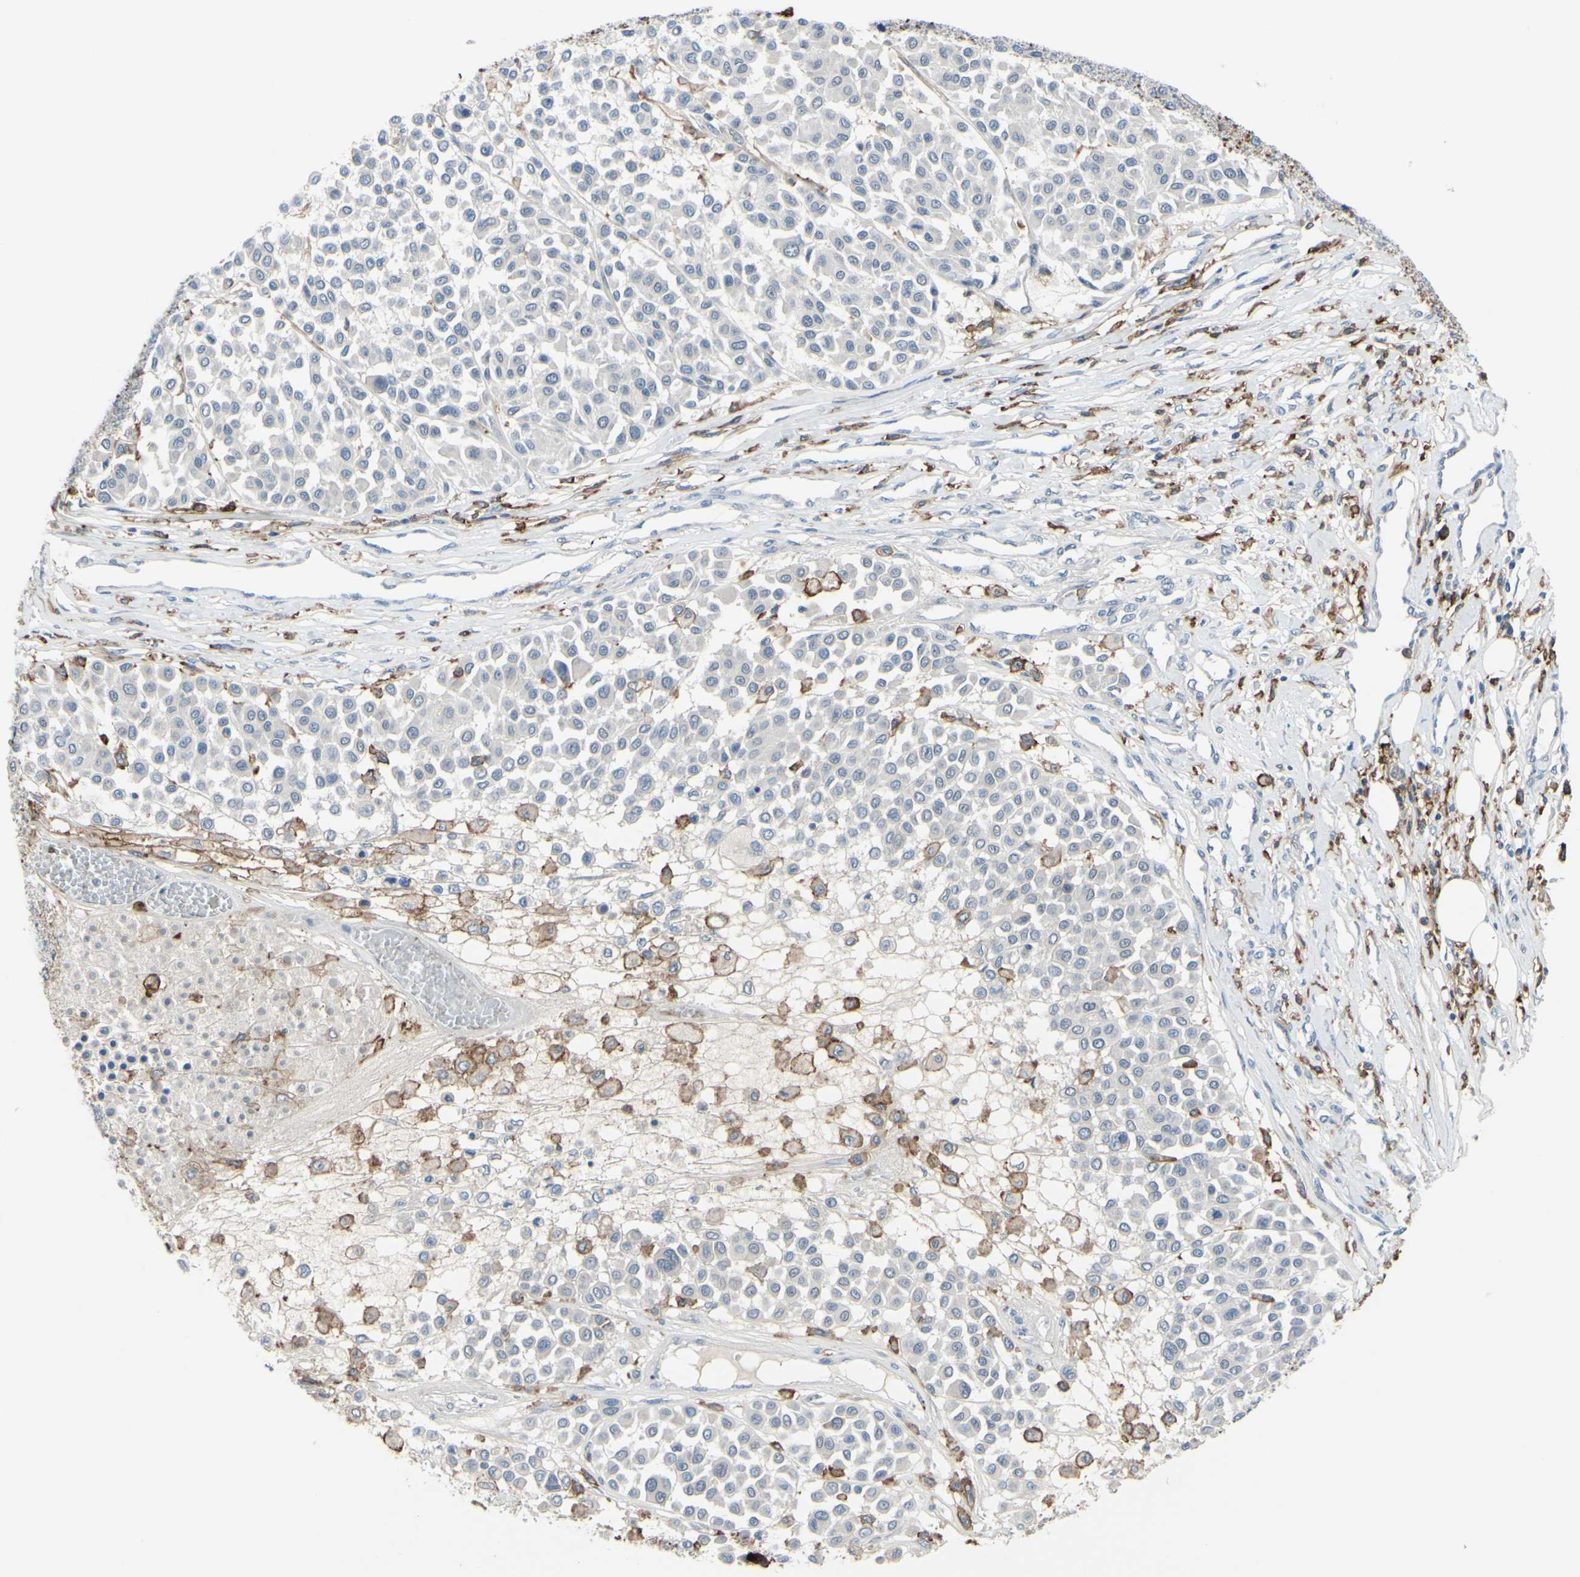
{"staining": {"intensity": "negative", "quantity": "none", "location": "none"}, "tissue": "melanoma", "cell_type": "Tumor cells", "image_type": "cancer", "snomed": [{"axis": "morphology", "description": "Malignant melanoma, Metastatic site"}, {"axis": "topography", "description": "Soft tissue"}], "caption": "The histopathology image exhibits no significant staining in tumor cells of melanoma. The staining was performed using DAB (3,3'-diaminobenzidine) to visualize the protein expression in brown, while the nuclei were stained in blue with hematoxylin (Magnification: 20x).", "gene": "FCGR2A", "patient": {"sex": "male", "age": 41}}